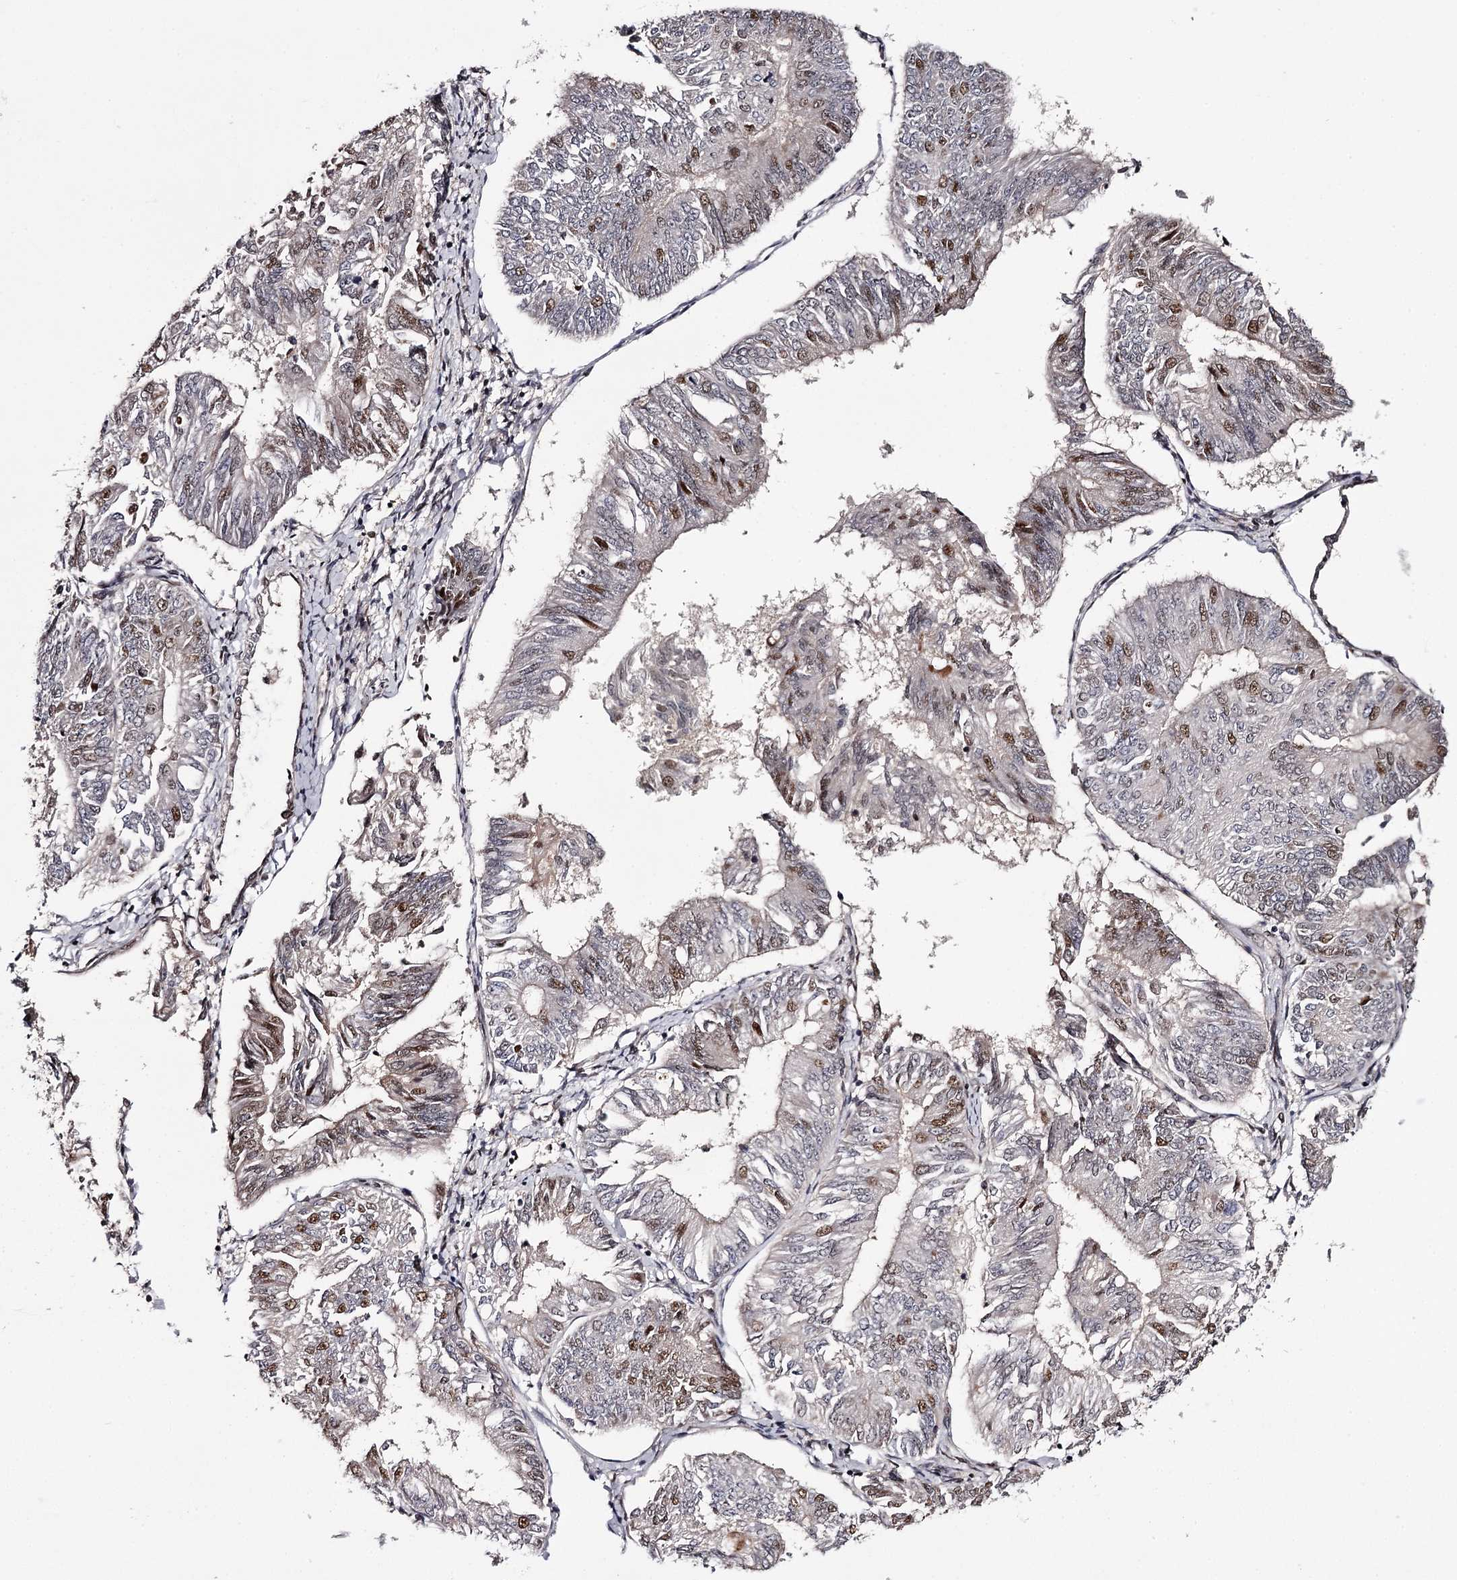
{"staining": {"intensity": "moderate", "quantity": "25%-75%", "location": "nuclear"}, "tissue": "endometrial cancer", "cell_type": "Tumor cells", "image_type": "cancer", "snomed": [{"axis": "morphology", "description": "Adenocarcinoma, NOS"}, {"axis": "topography", "description": "Endometrium"}], "caption": "Immunohistochemistry of human adenocarcinoma (endometrial) demonstrates medium levels of moderate nuclear staining in about 25%-75% of tumor cells.", "gene": "TTC33", "patient": {"sex": "female", "age": 58}}